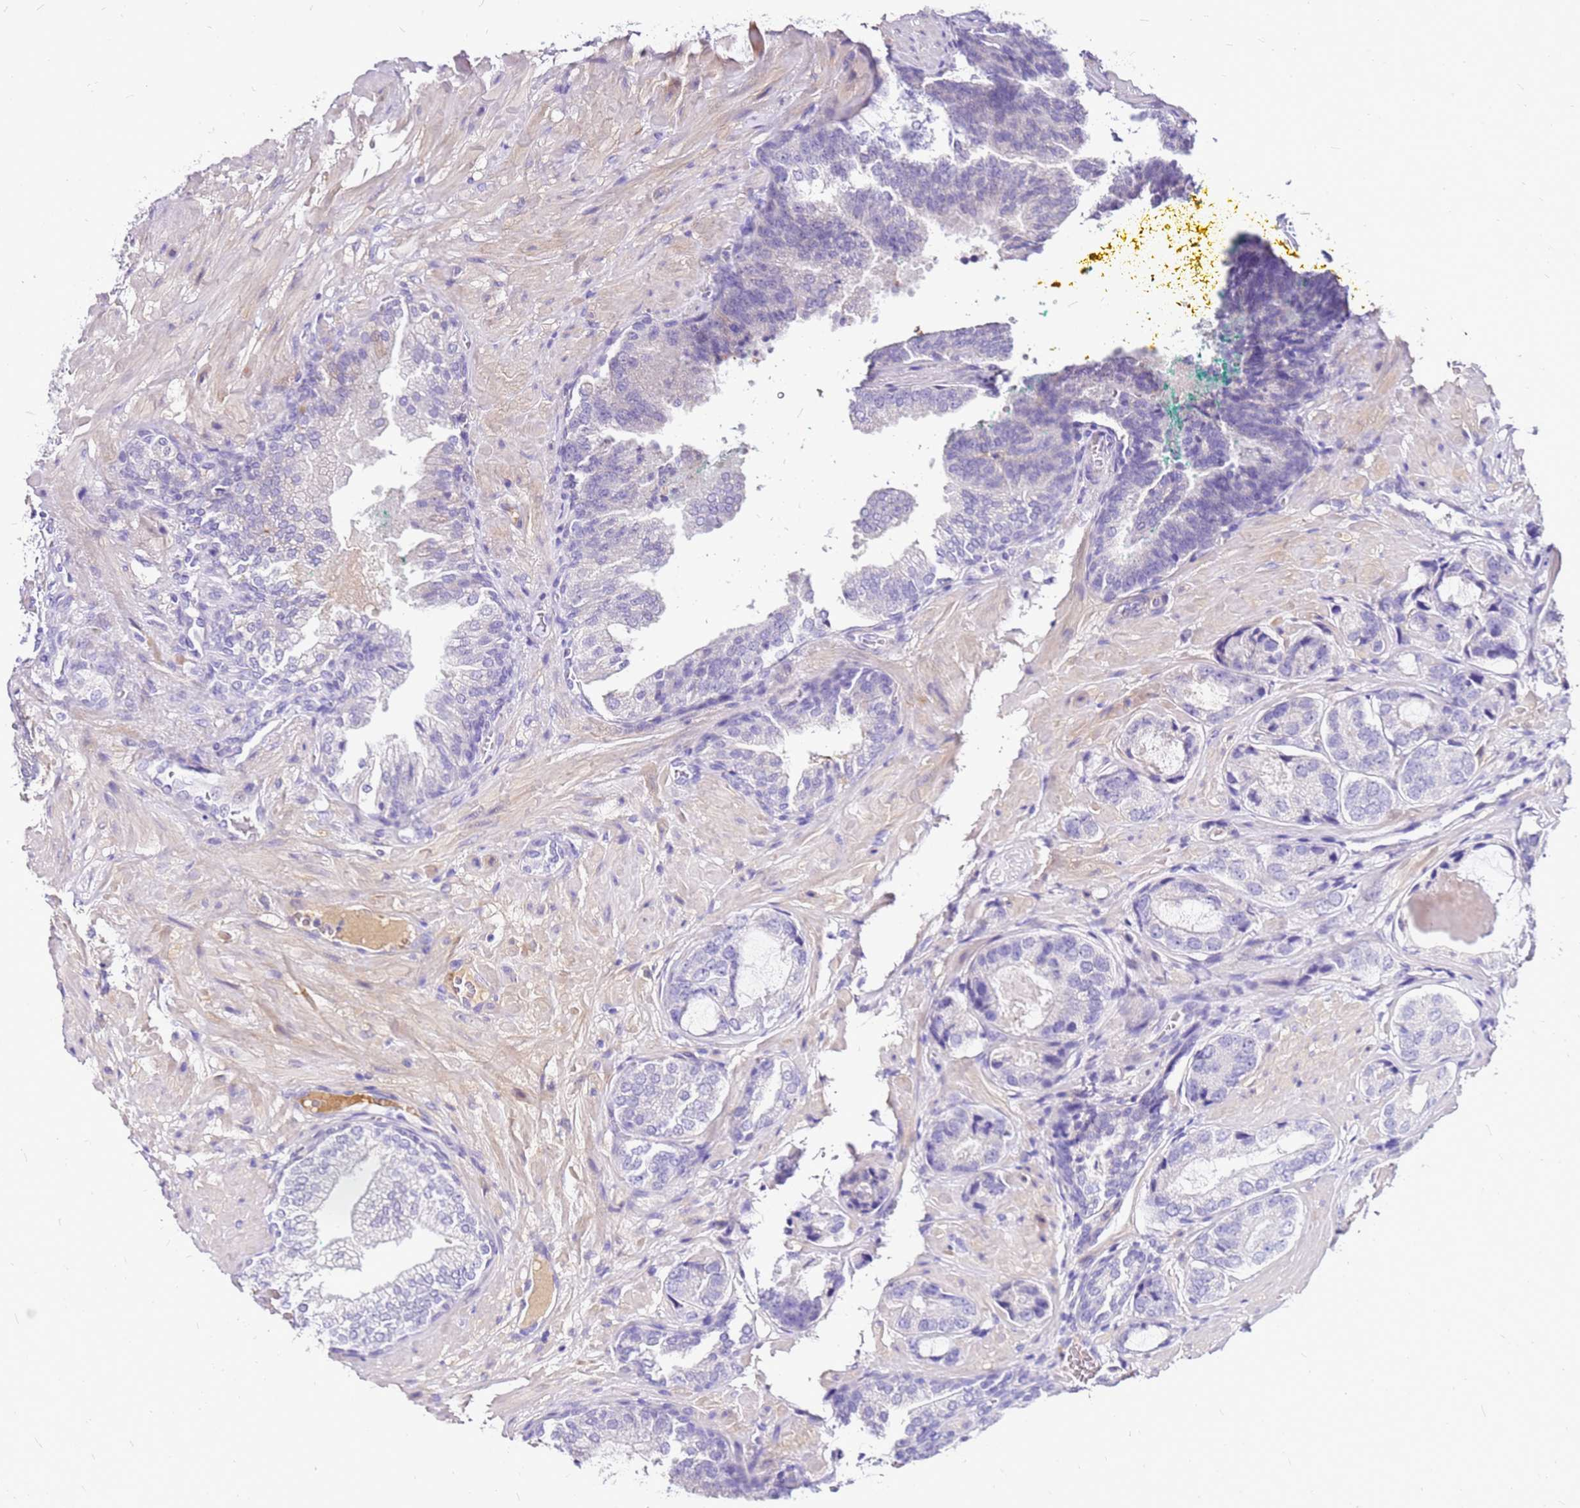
{"staining": {"intensity": "negative", "quantity": "none", "location": "none"}, "tissue": "prostate cancer", "cell_type": "Tumor cells", "image_type": "cancer", "snomed": [{"axis": "morphology", "description": "Adenocarcinoma, High grade"}, {"axis": "topography", "description": "Prostate"}], "caption": "Prostate cancer stained for a protein using immunohistochemistry displays no staining tumor cells.", "gene": "DCDC2B", "patient": {"sex": "male", "age": 59}}